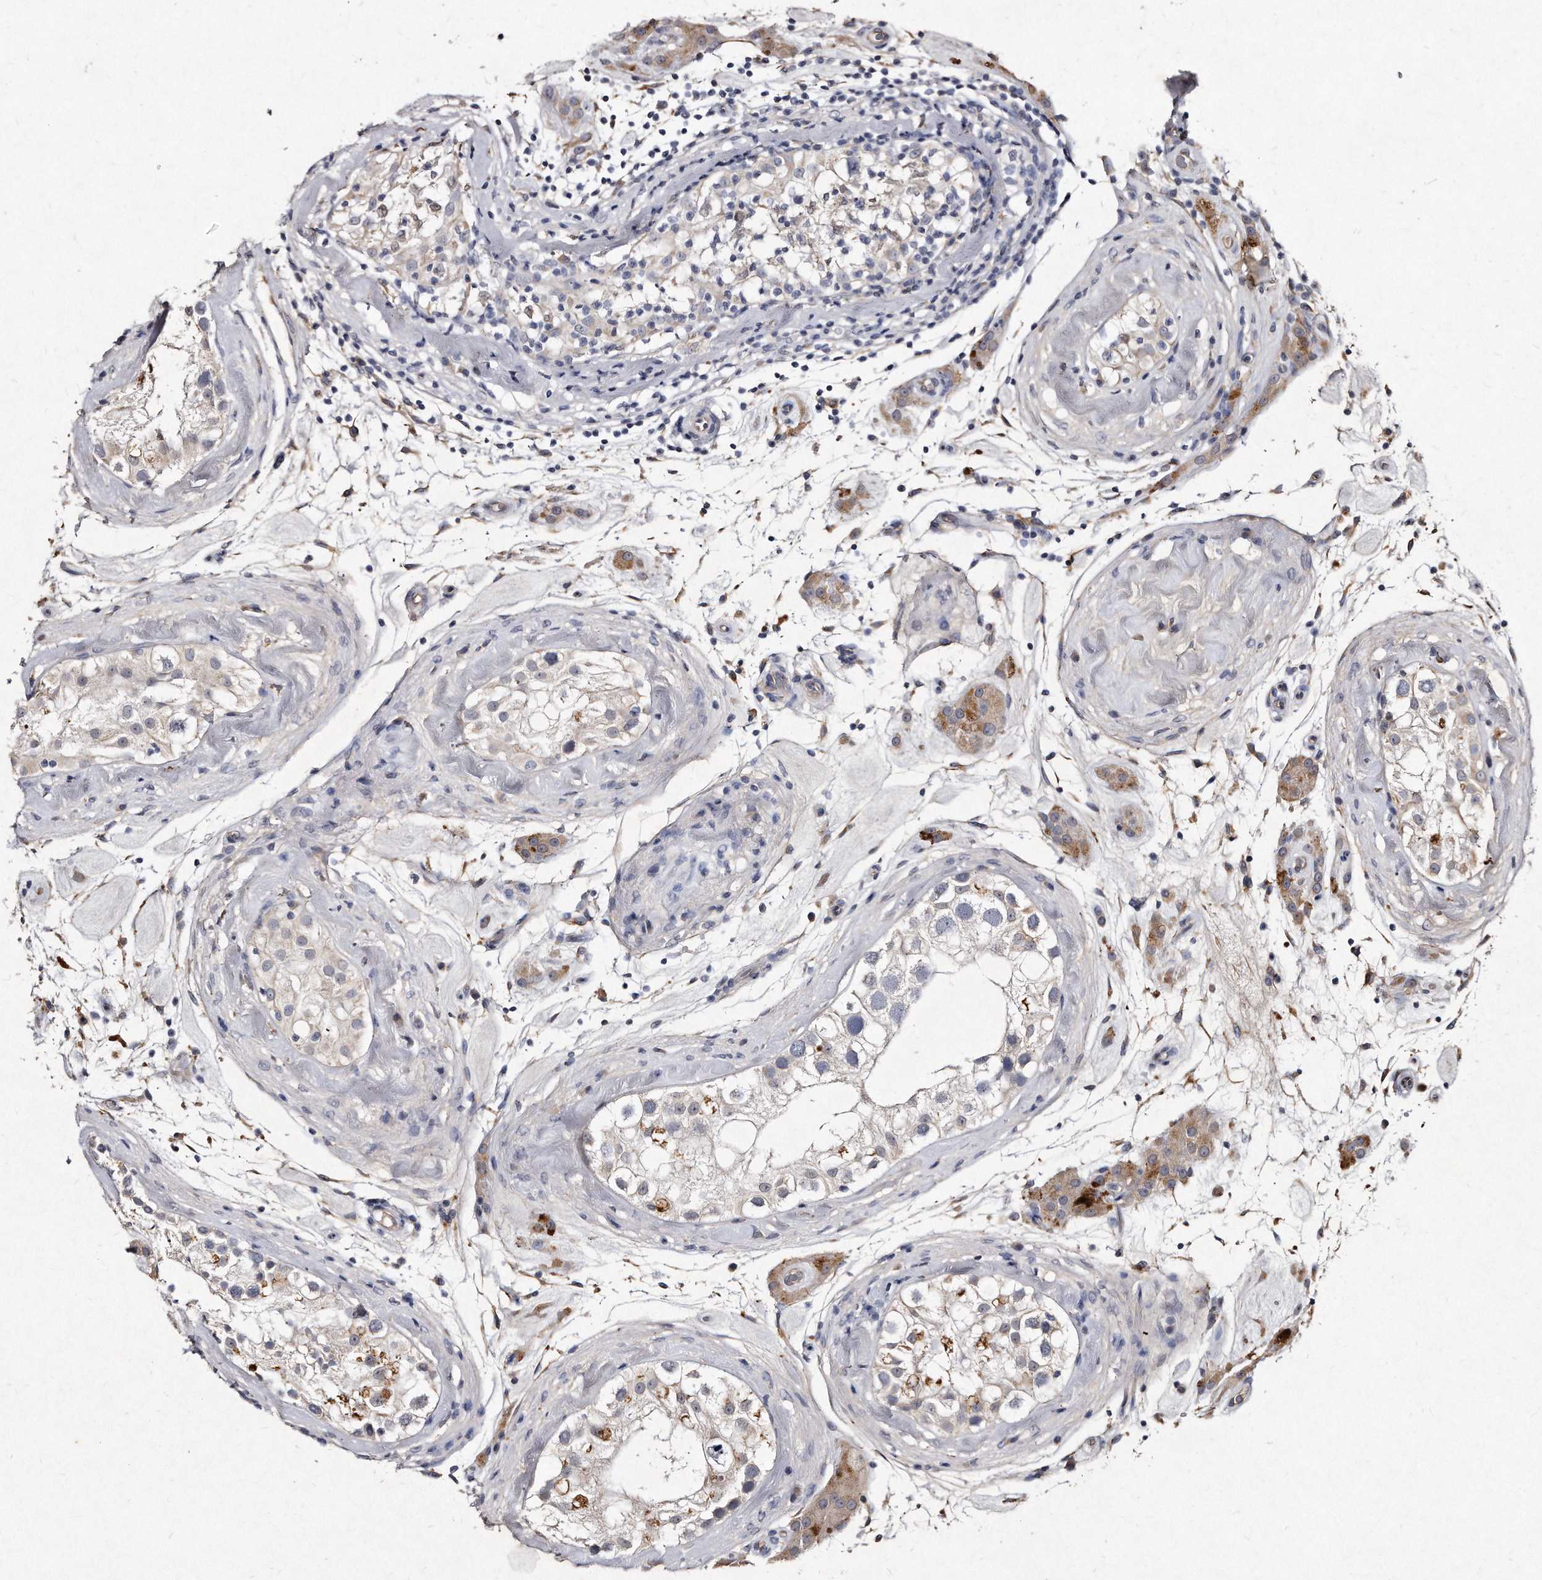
{"staining": {"intensity": "negative", "quantity": "none", "location": "none"}, "tissue": "testis", "cell_type": "Cells in seminiferous ducts", "image_type": "normal", "snomed": [{"axis": "morphology", "description": "Normal tissue, NOS"}, {"axis": "topography", "description": "Testis"}], "caption": "This is an immunohistochemistry (IHC) image of normal human testis. There is no staining in cells in seminiferous ducts.", "gene": "KLHDC3", "patient": {"sex": "male", "age": 46}}